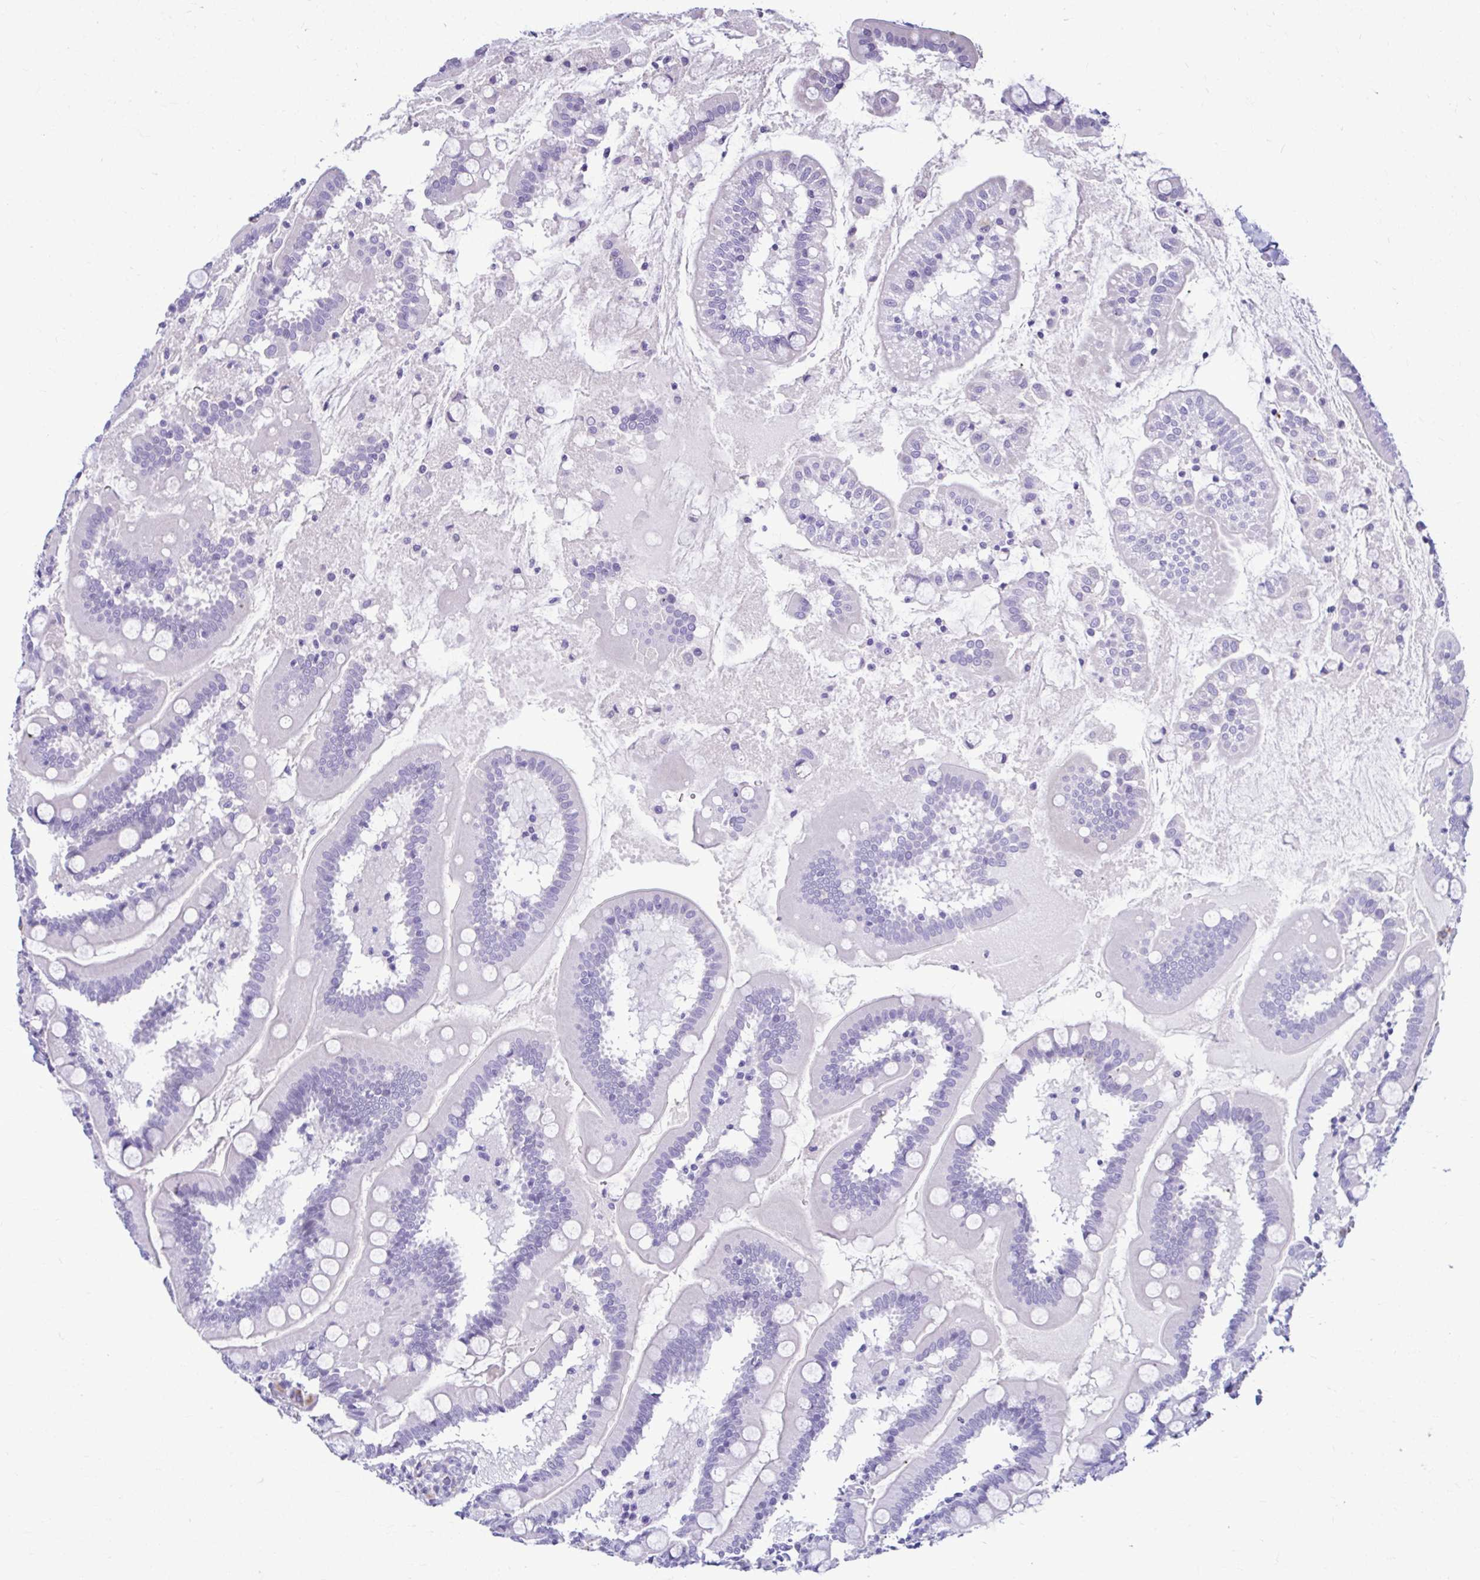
{"staining": {"intensity": "negative", "quantity": "none", "location": "none"}, "tissue": "small intestine", "cell_type": "Glandular cells", "image_type": "normal", "snomed": [{"axis": "morphology", "description": "Normal tissue, NOS"}, {"axis": "topography", "description": "Small intestine"}], "caption": "Immunohistochemistry (IHC) photomicrograph of unremarkable small intestine: small intestine stained with DAB (3,3'-diaminobenzidine) shows no significant protein expression in glandular cells. The staining is performed using DAB (3,3'-diaminobenzidine) brown chromogen with nuclei counter-stained in using hematoxylin.", "gene": "SERPINI1", "patient": {"sex": "female", "age": 64}}